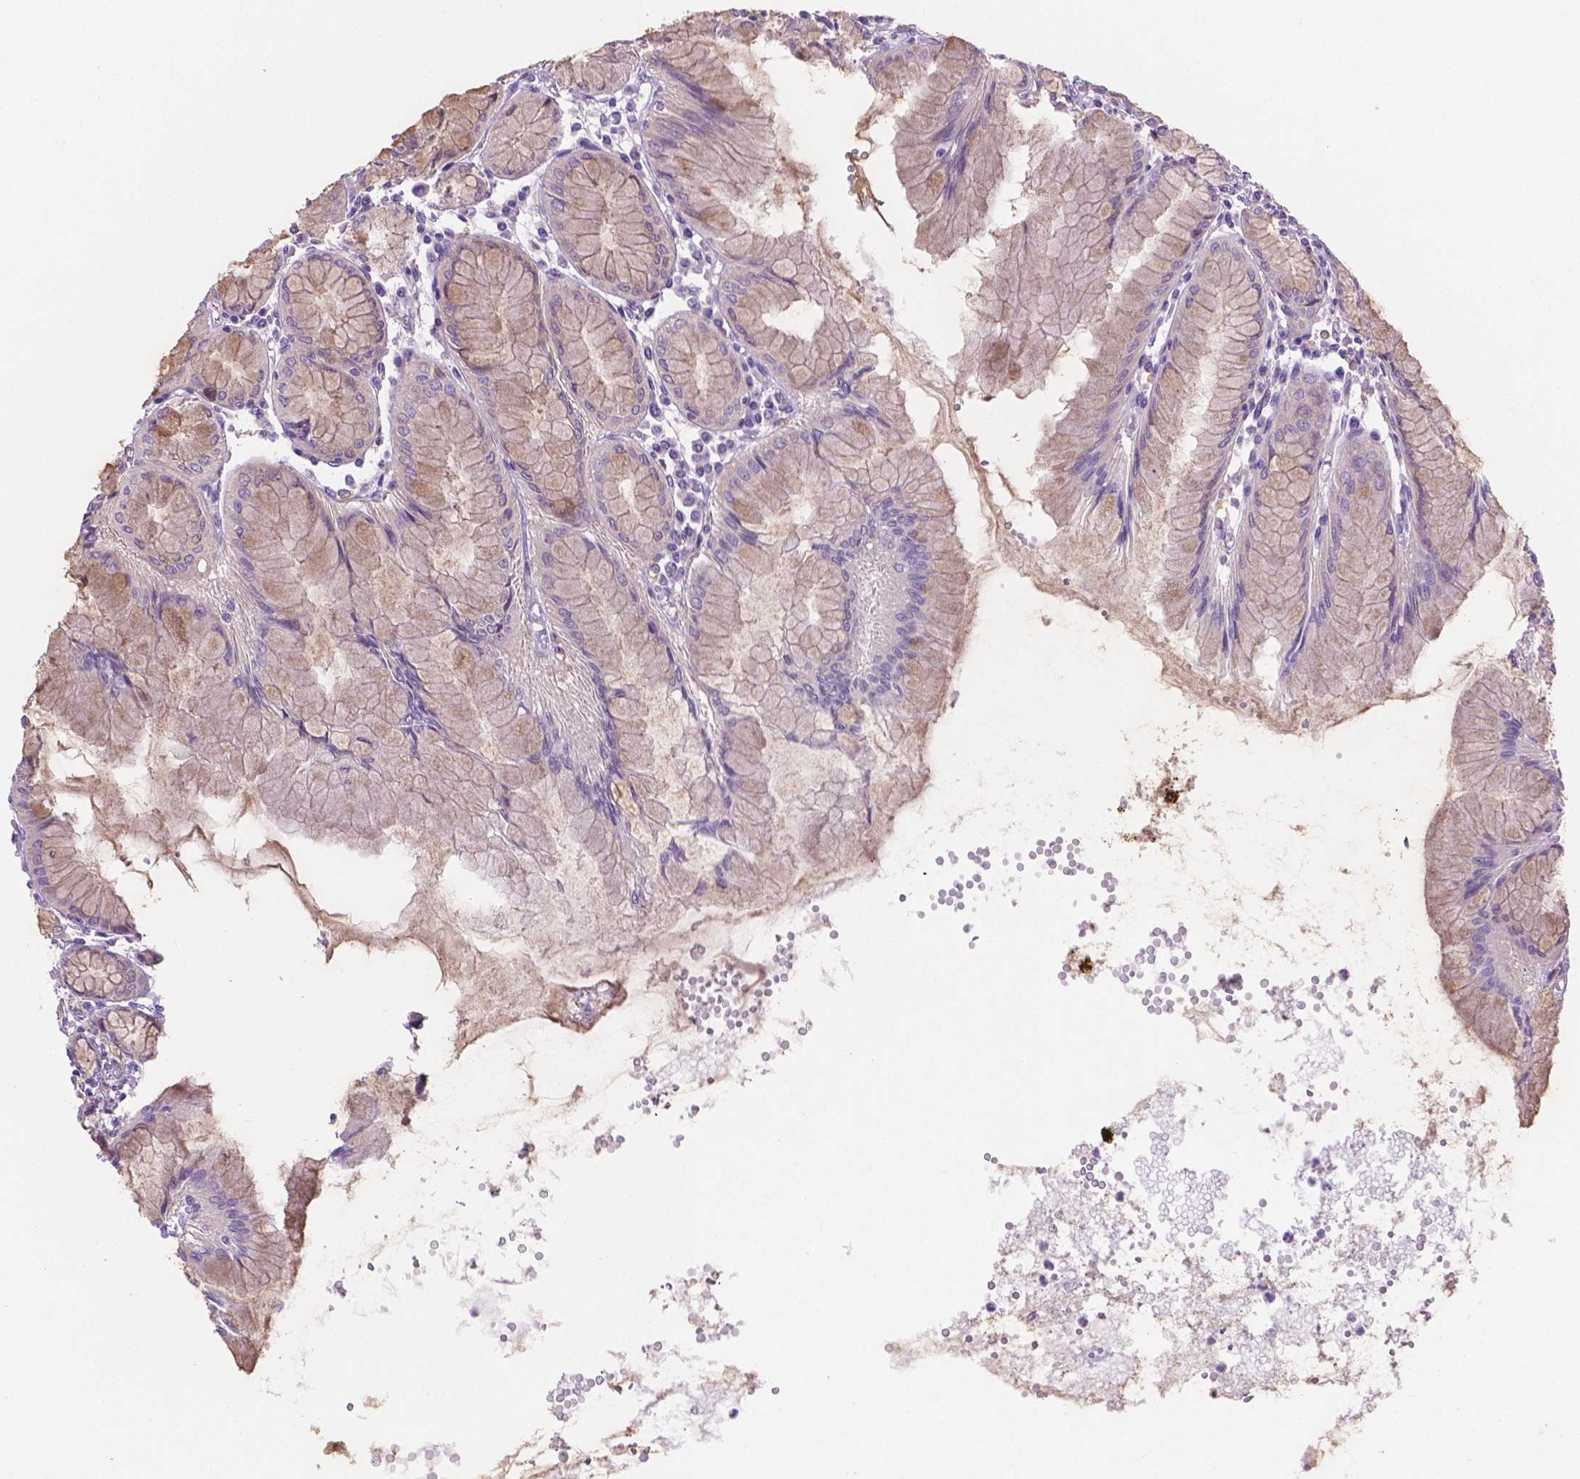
{"staining": {"intensity": "weak", "quantity": "<25%", "location": "cytoplasmic/membranous"}, "tissue": "stomach", "cell_type": "Glandular cells", "image_type": "normal", "snomed": [{"axis": "morphology", "description": "Normal tissue, NOS"}, {"axis": "topography", "description": "Stomach"}], "caption": "The histopathology image displays no significant staining in glandular cells of stomach. (DAB (3,3'-diaminobenzidine) immunohistochemistry with hematoxylin counter stain).", "gene": "CDH7", "patient": {"sex": "female", "age": 57}}